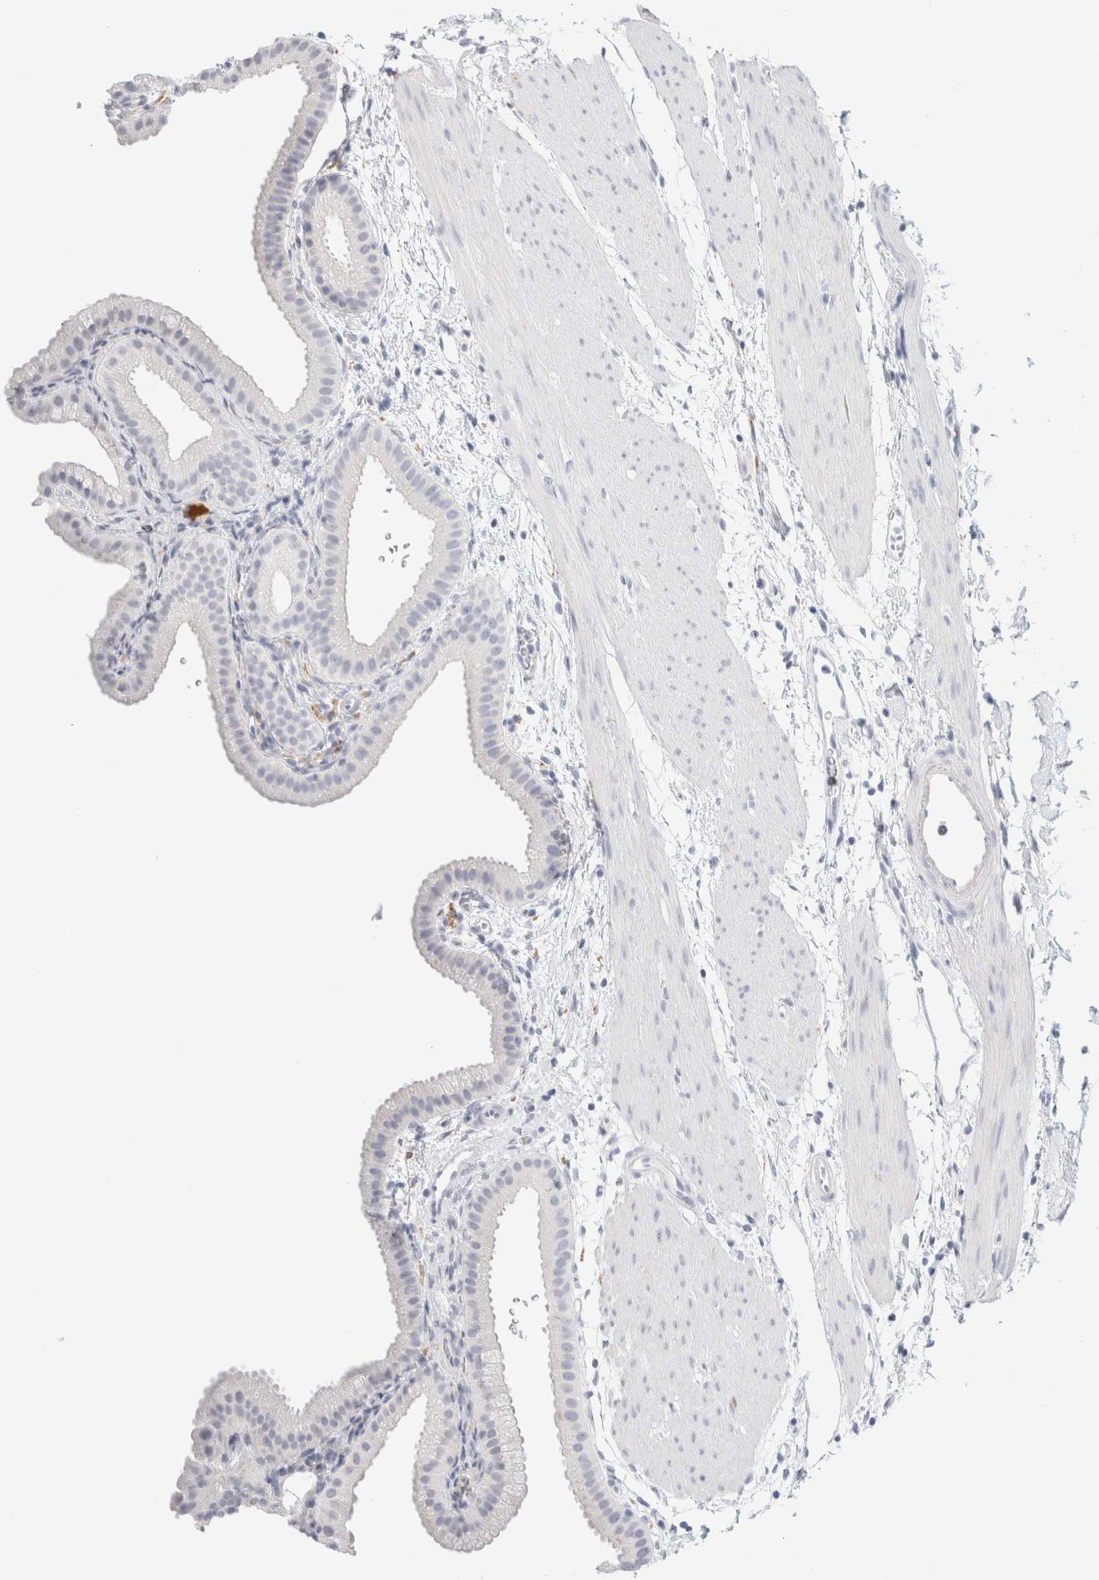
{"staining": {"intensity": "negative", "quantity": "none", "location": "none"}, "tissue": "gallbladder", "cell_type": "Glandular cells", "image_type": "normal", "snomed": [{"axis": "morphology", "description": "Normal tissue, NOS"}, {"axis": "topography", "description": "Gallbladder"}], "caption": "Protein analysis of unremarkable gallbladder demonstrates no significant expression in glandular cells. (DAB immunohistochemistry (IHC), high magnification).", "gene": "RTN4", "patient": {"sex": "female", "age": 64}}